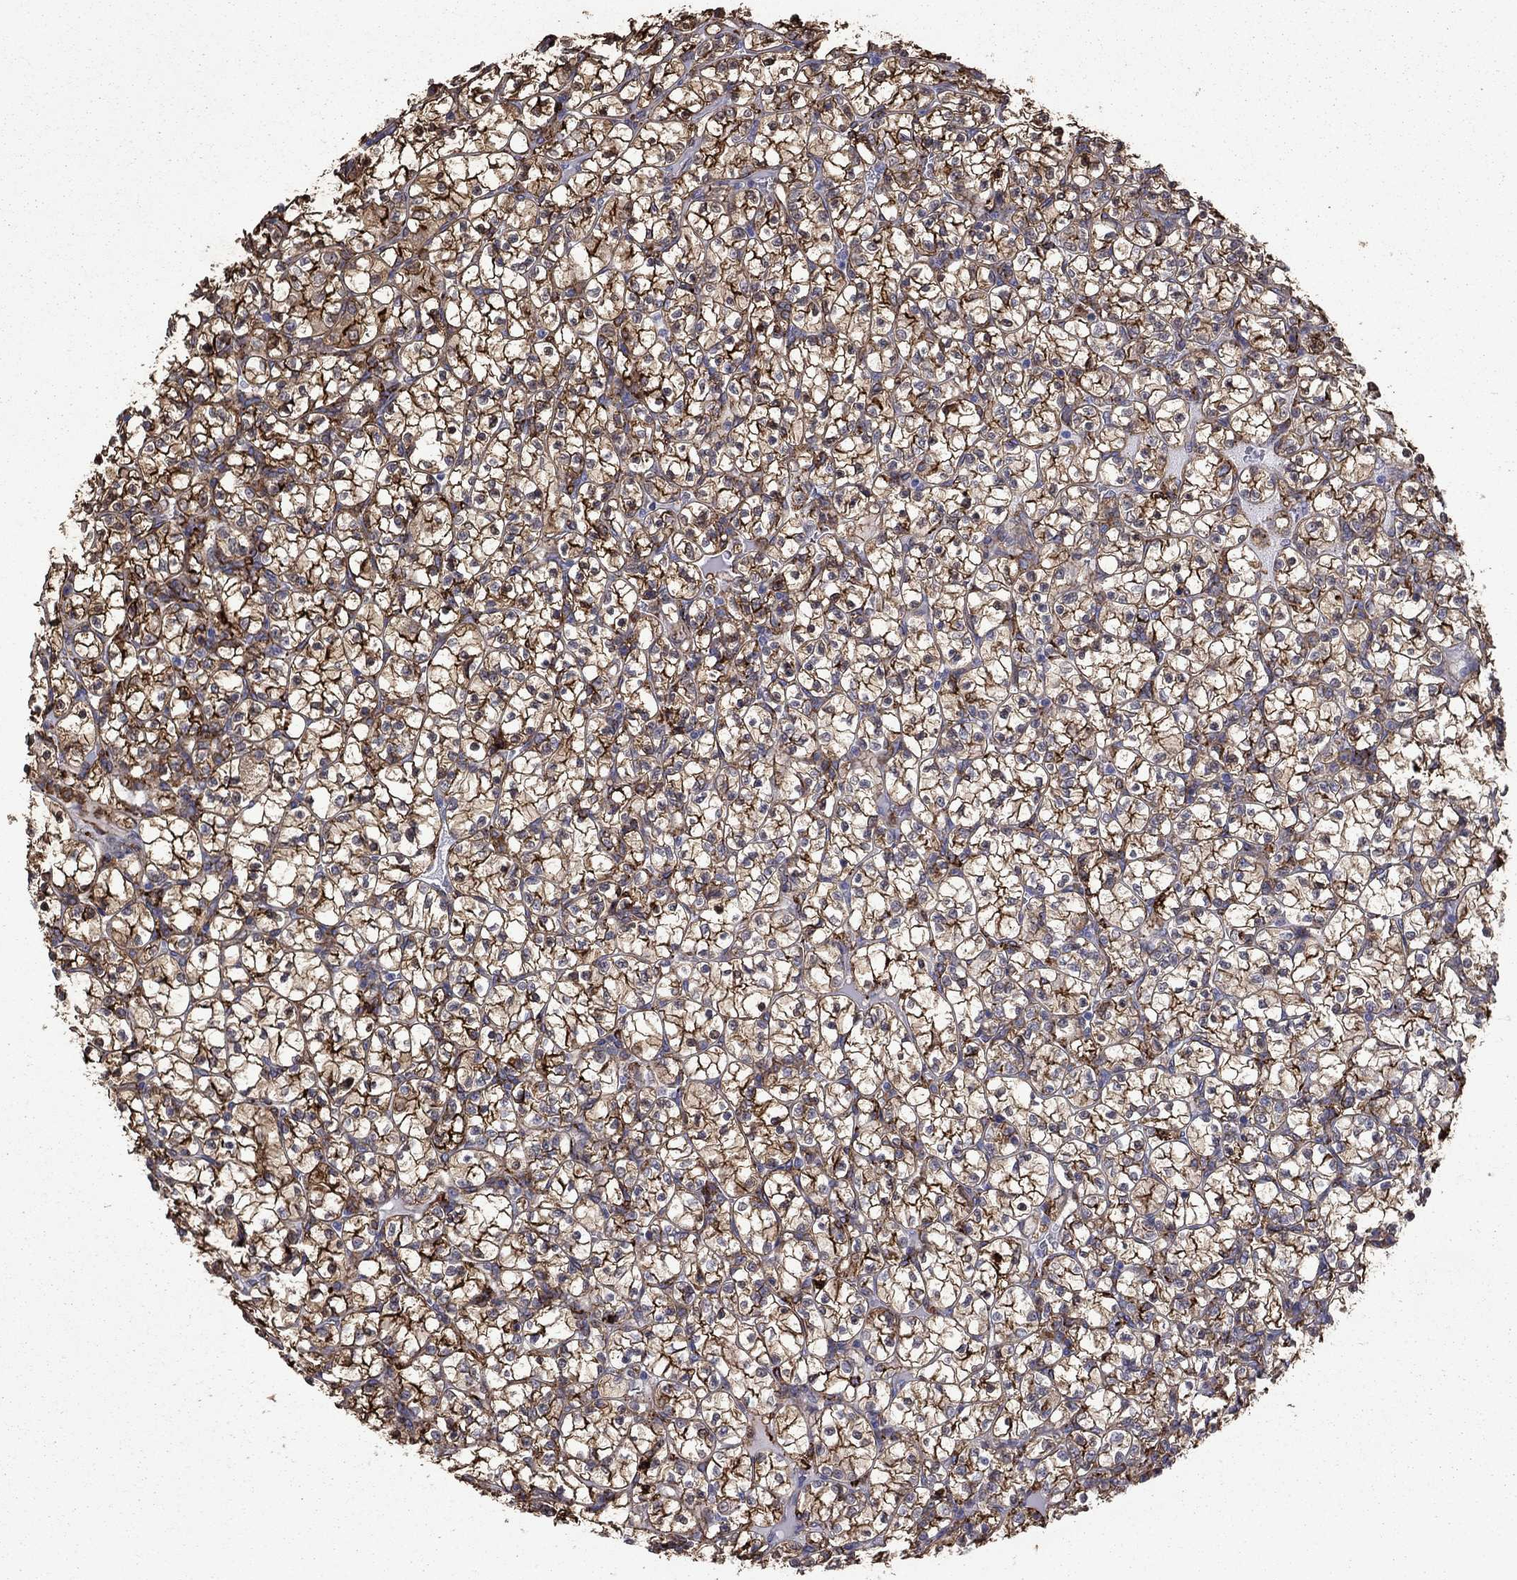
{"staining": {"intensity": "strong", "quantity": ">75%", "location": "cytoplasmic/membranous"}, "tissue": "renal cancer", "cell_type": "Tumor cells", "image_type": "cancer", "snomed": [{"axis": "morphology", "description": "Adenocarcinoma, NOS"}, {"axis": "topography", "description": "Kidney"}], "caption": "Approximately >75% of tumor cells in human renal adenocarcinoma exhibit strong cytoplasmic/membranous protein positivity as visualized by brown immunohistochemical staining.", "gene": "PLAU", "patient": {"sex": "female", "age": 89}}